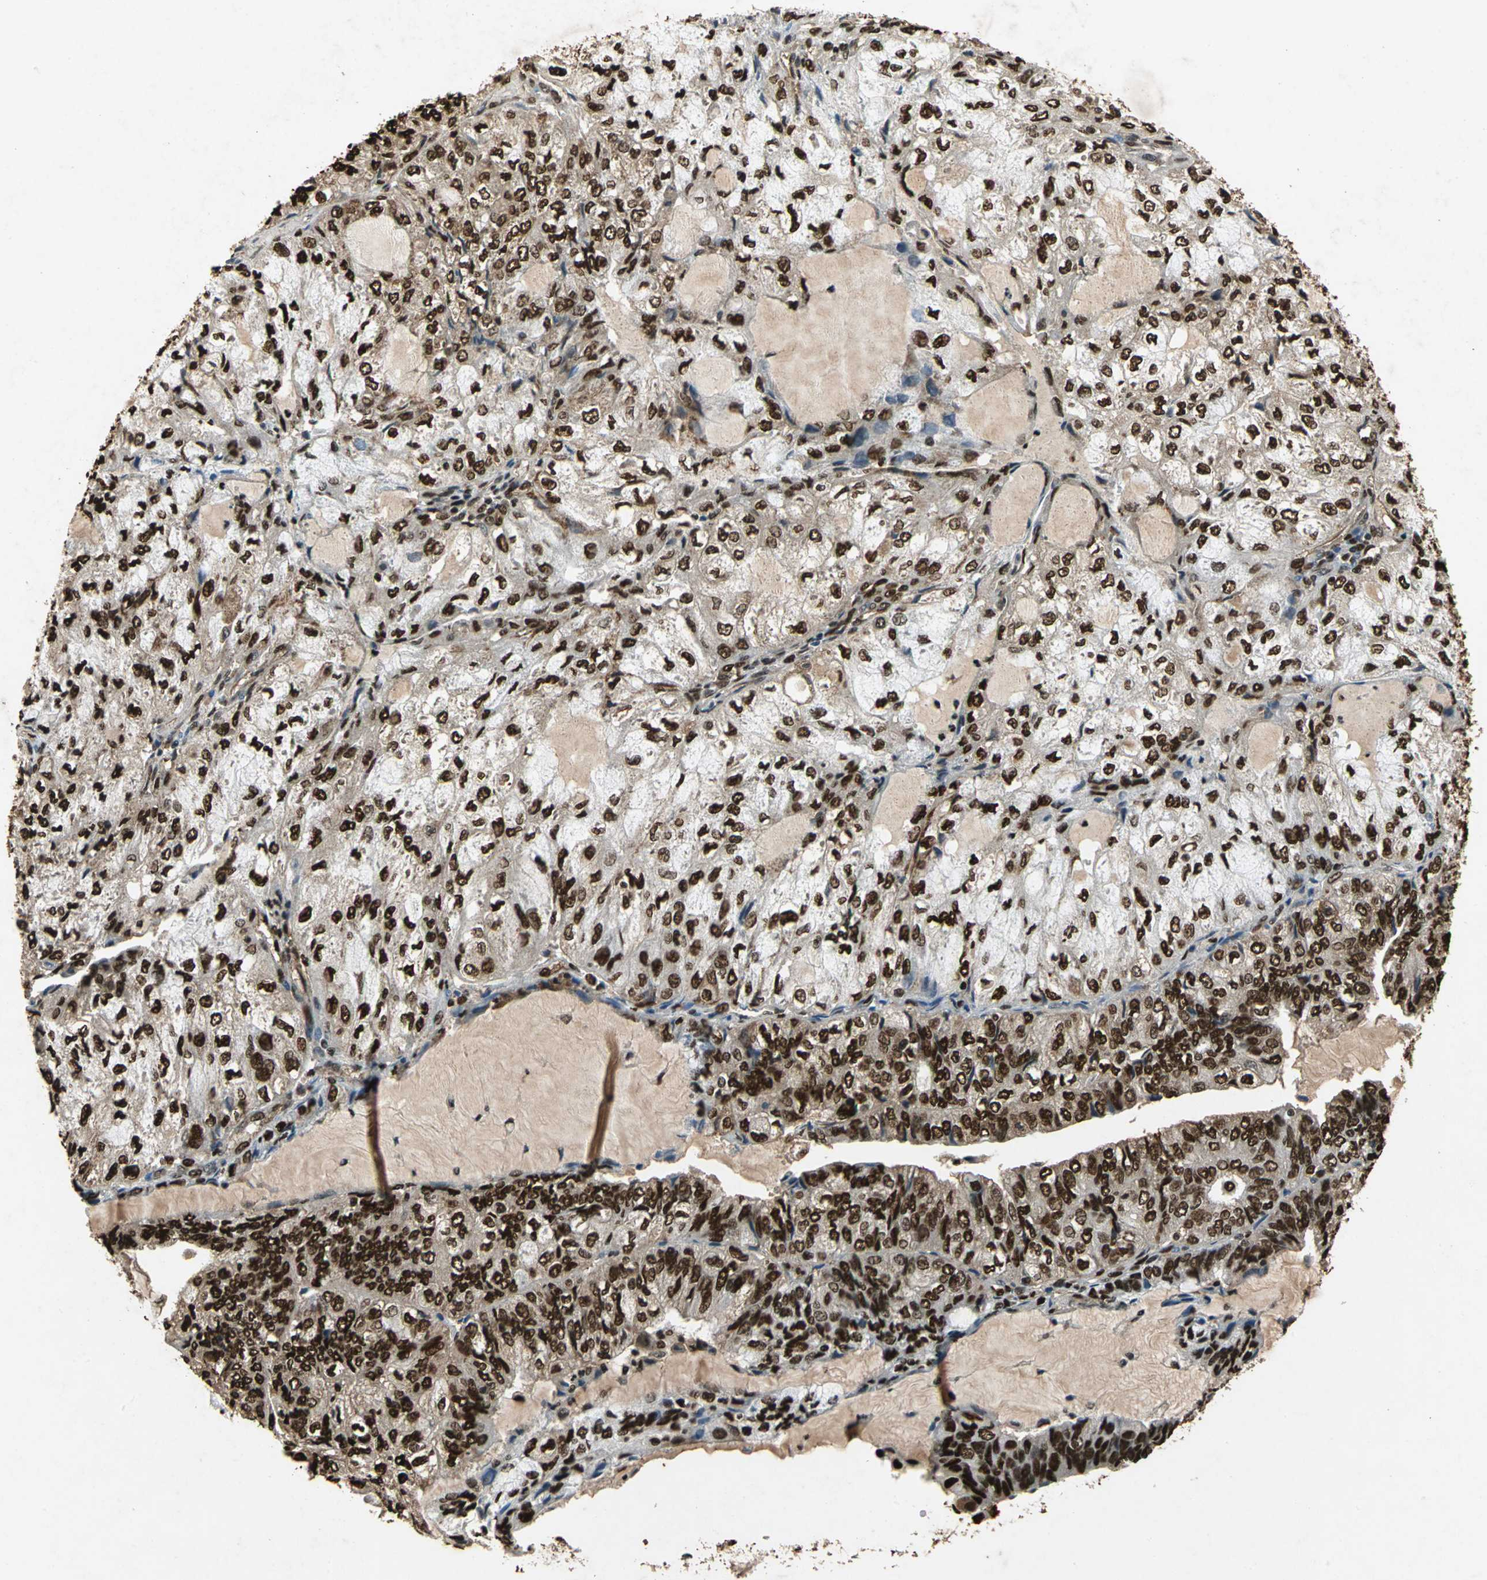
{"staining": {"intensity": "strong", "quantity": ">75%", "location": "nuclear"}, "tissue": "endometrial cancer", "cell_type": "Tumor cells", "image_type": "cancer", "snomed": [{"axis": "morphology", "description": "Adenocarcinoma, NOS"}, {"axis": "topography", "description": "Endometrium"}], "caption": "A high-resolution histopathology image shows immunohistochemistry (IHC) staining of endometrial cancer (adenocarcinoma), which demonstrates strong nuclear expression in about >75% of tumor cells. Immunohistochemistry (ihc) stains the protein of interest in brown and the nuclei are stained blue.", "gene": "ANP32A", "patient": {"sex": "female", "age": 81}}